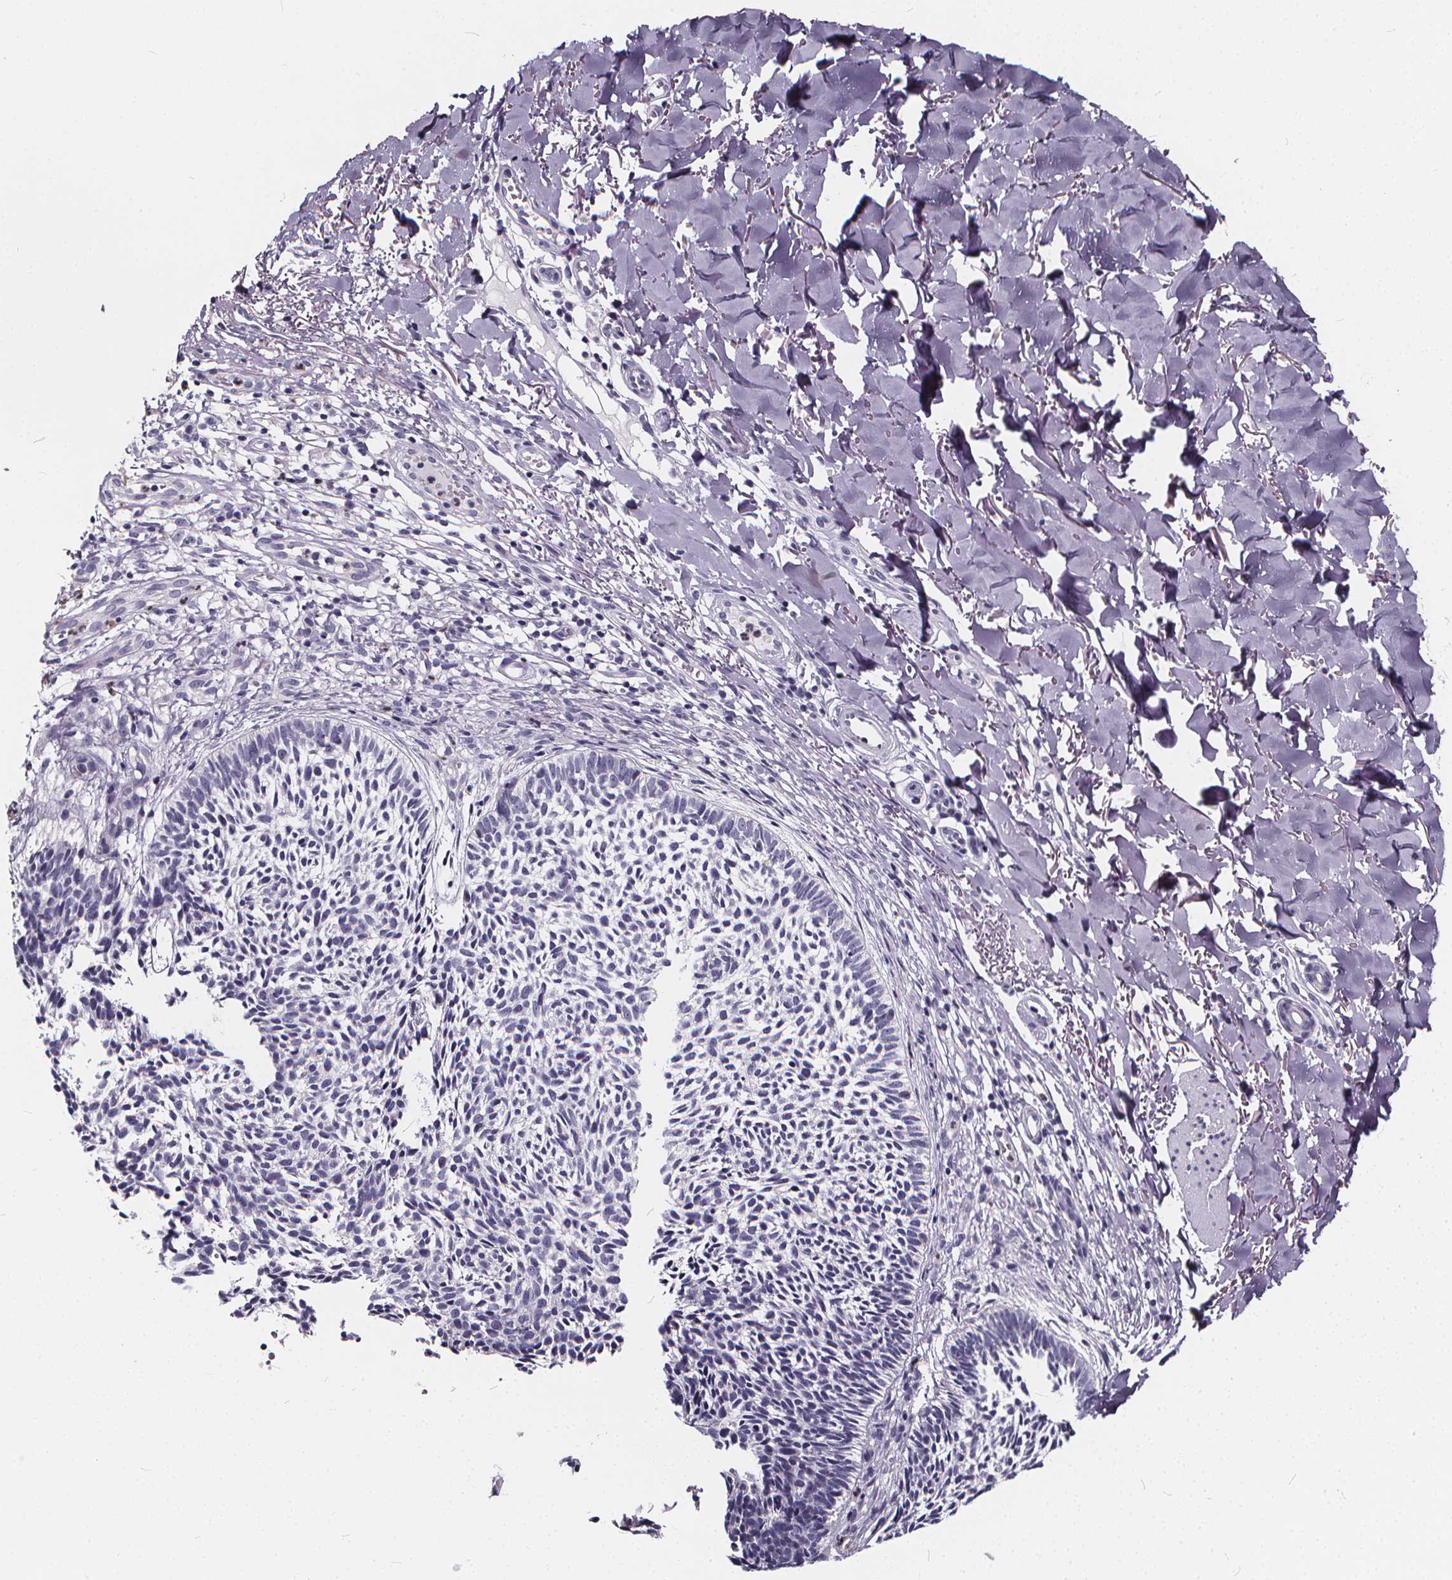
{"staining": {"intensity": "negative", "quantity": "none", "location": "none"}, "tissue": "skin cancer", "cell_type": "Tumor cells", "image_type": "cancer", "snomed": [{"axis": "morphology", "description": "Basal cell carcinoma"}, {"axis": "topography", "description": "Skin"}], "caption": "IHC of human basal cell carcinoma (skin) shows no positivity in tumor cells.", "gene": "SPEF2", "patient": {"sex": "male", "age": 78}}